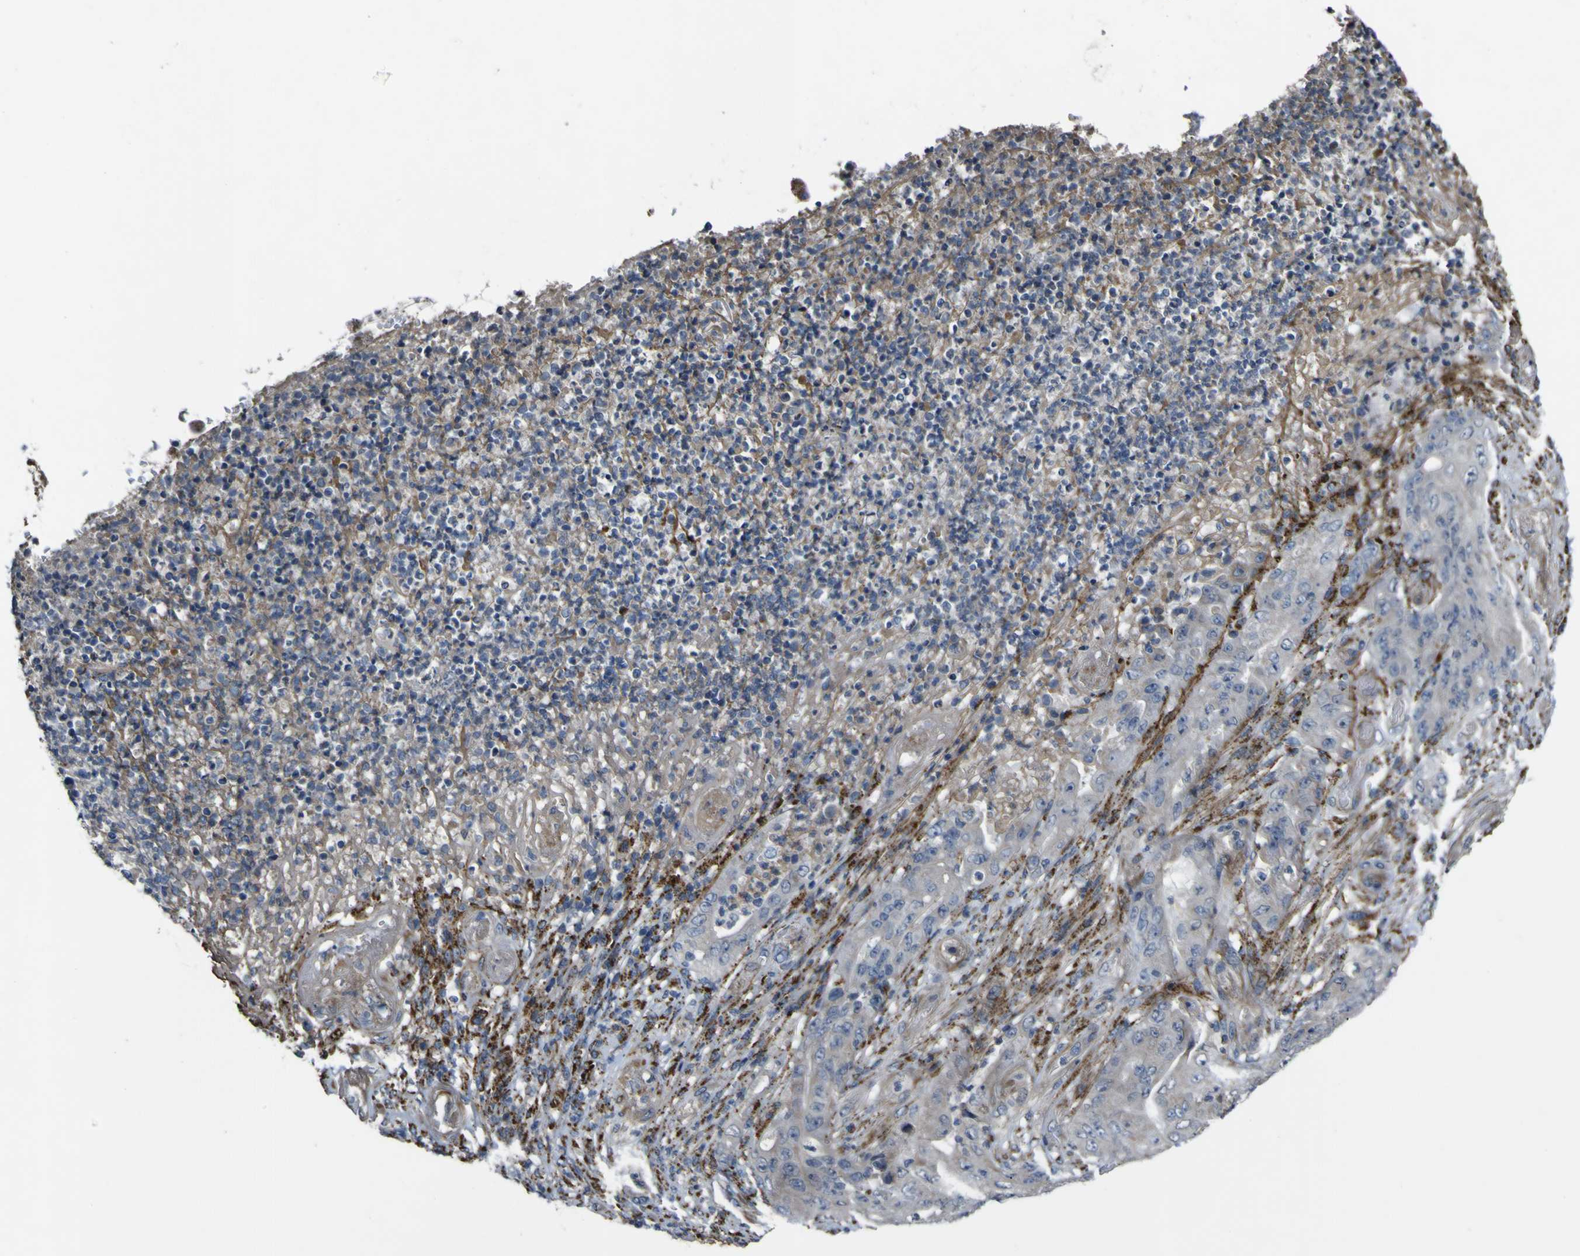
{"staining": {"intensity": "negative", "quantity": "none", "location": "none"}, "tissue": "stomach cancer", "cell_type": "Tumor cells", "image_type": "cancer", "snomed": [{"axis": "morphology", "description": "Adenocarcinoma, NOS"}, {"axis": "topography", "description": "Stomach"}], "caption": "DAB (3,3'-diaminobenzidine) immunohistochemical staining of stomach cancer (adenocarcinoma) shows no significant positivity in tumor cells.", "gene": "GPLD1", "patient": {"sex": "female", "age": 73}}